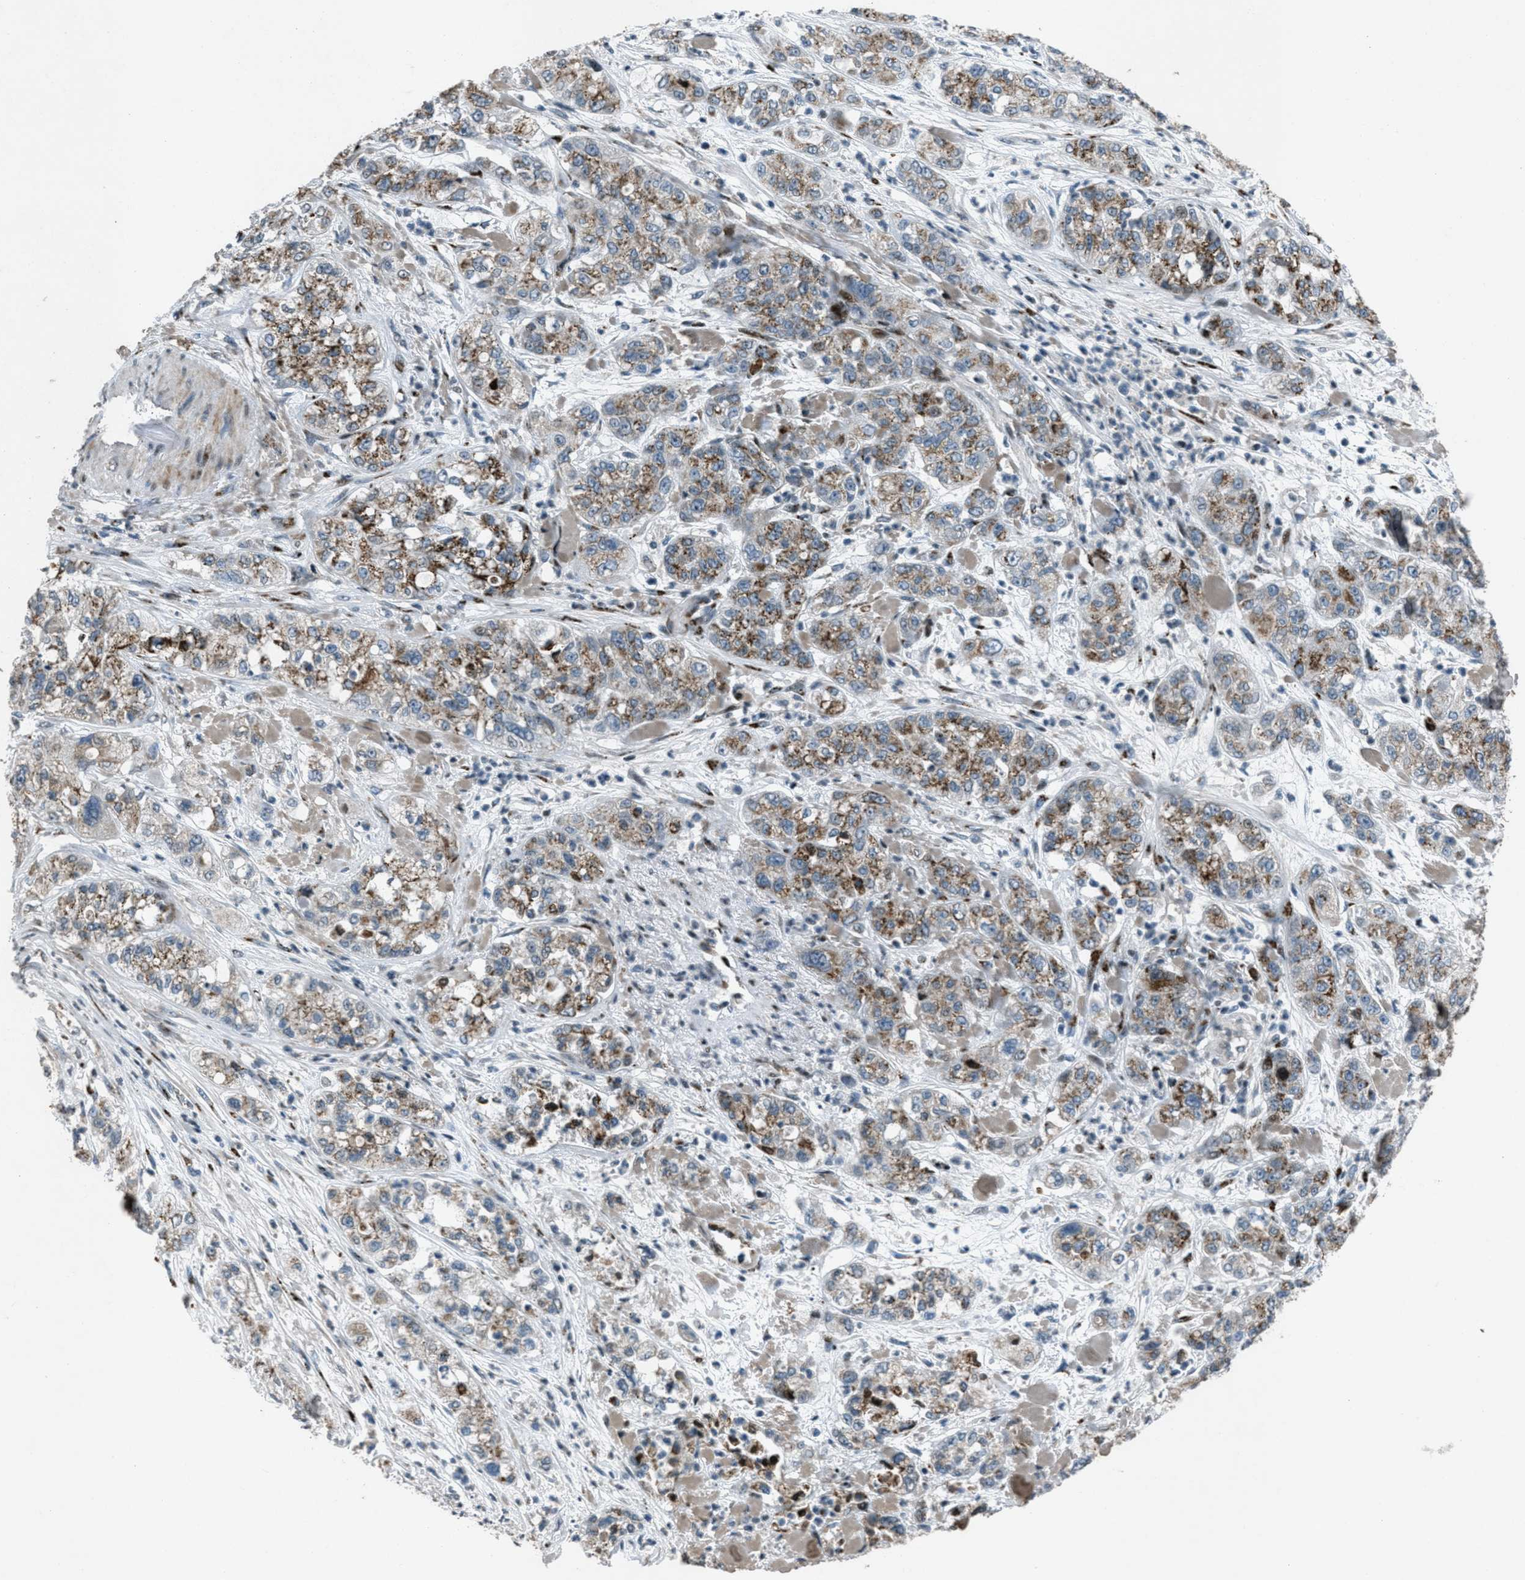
{"staining": {"intensity": "moderate", "quantity": "25%-75%", "location": "cytoplasmic/membranous"}, "tissue": "pancreatic cancer", "cell_type": "Tumor cells", "image_type": "cancer", "snomed": [{"axis": "morphology", "description": "Adenocarcinoma, NOS"}, {"axis": "topography", "description": "Pancreas"}], "caption": "Immunohistochemical staining of human pancreatic cancer demonstrates medium levels of moderate cytoplasmic/membranous staining in about 25%-75% of tumor cells. The staining was performed using DAB (3,3'-diaminobenzidine) to visualize the protein expression in brown, while the nuclei were stained in blue with hematoxylin (Magnification: 20x).", "gene": "GPC6", "patient": {"sex": "female", "age": 78}}